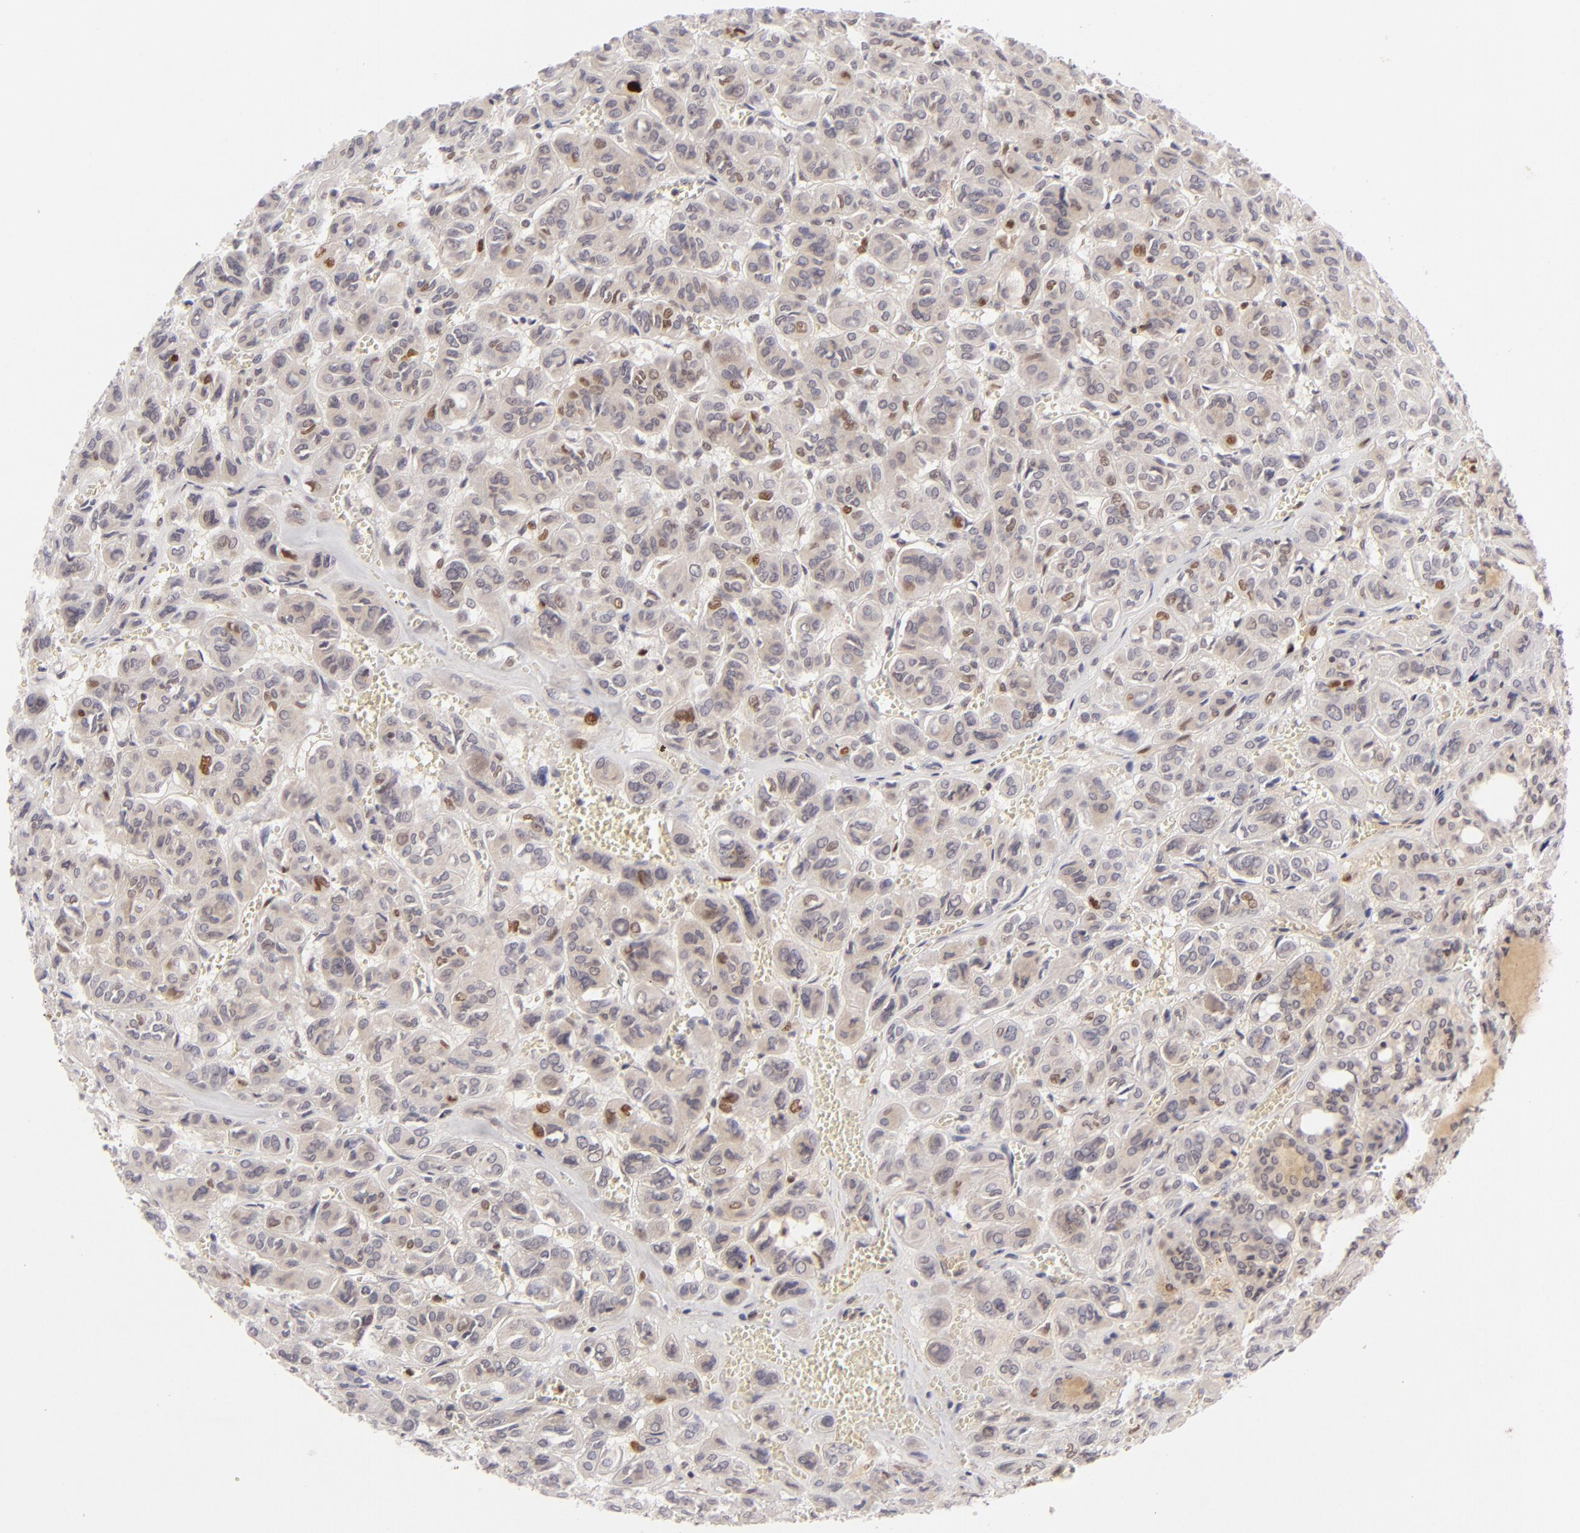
{"staining": {"intensity": "moderate", "quantity": "<25%", "location": "nuclear"}, "tissue": "thyroid cancer", "cell_type": "Tumor cells", "image_type": "cancer", "snomed": [{"axis": "morphology", "description": "Follicular adenoma carcinoma, NOS"}, {"axis": "topography", "description": "Thyroid gland"}], "caption": "Protein staining demonstrates moderate nuclear positivity in about <25% of tumor cells in thyroid follicular adenoma carcinoma. (brown staining indicates protein expression, while blue staining denotes nuclei).", "gene": "FEN1", "patient": {"sex": "female", "age": 71}}